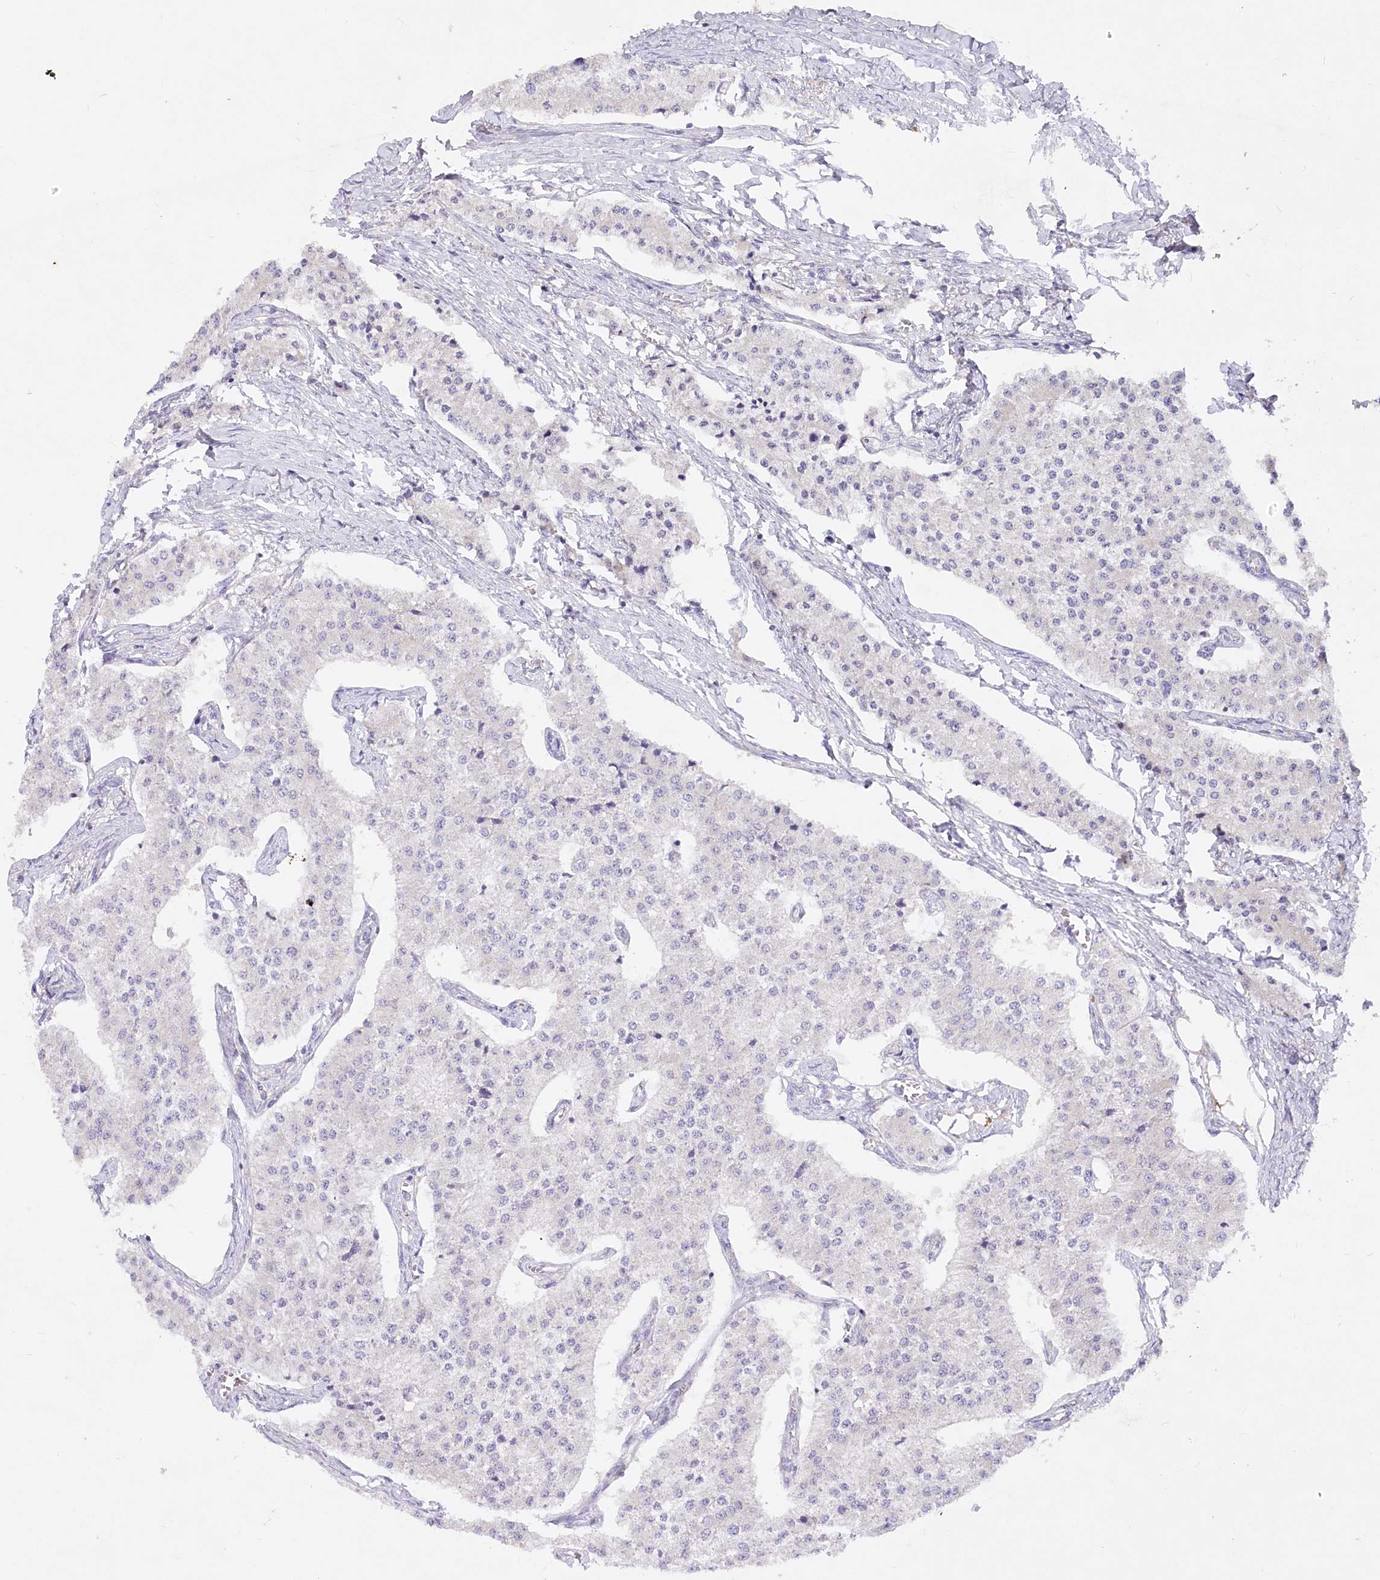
{"staining": {"intensity": "negative", "quantity": "none", "location": "none"}, "tissue": "carcinoid", "cell_type": "Tumor cells", "image_type": "cancer", "snomed": [{"axis": "morphology", "description": "Carcinoid, malignant, NOS"}, {"axis": "topography", "description": "Colon"}], "caption": "The image demonstrates no staining of tumor cells in malignant carcinoid.", "gene": "EFHC2", "patient": {"sex": "female", "age": 52}}